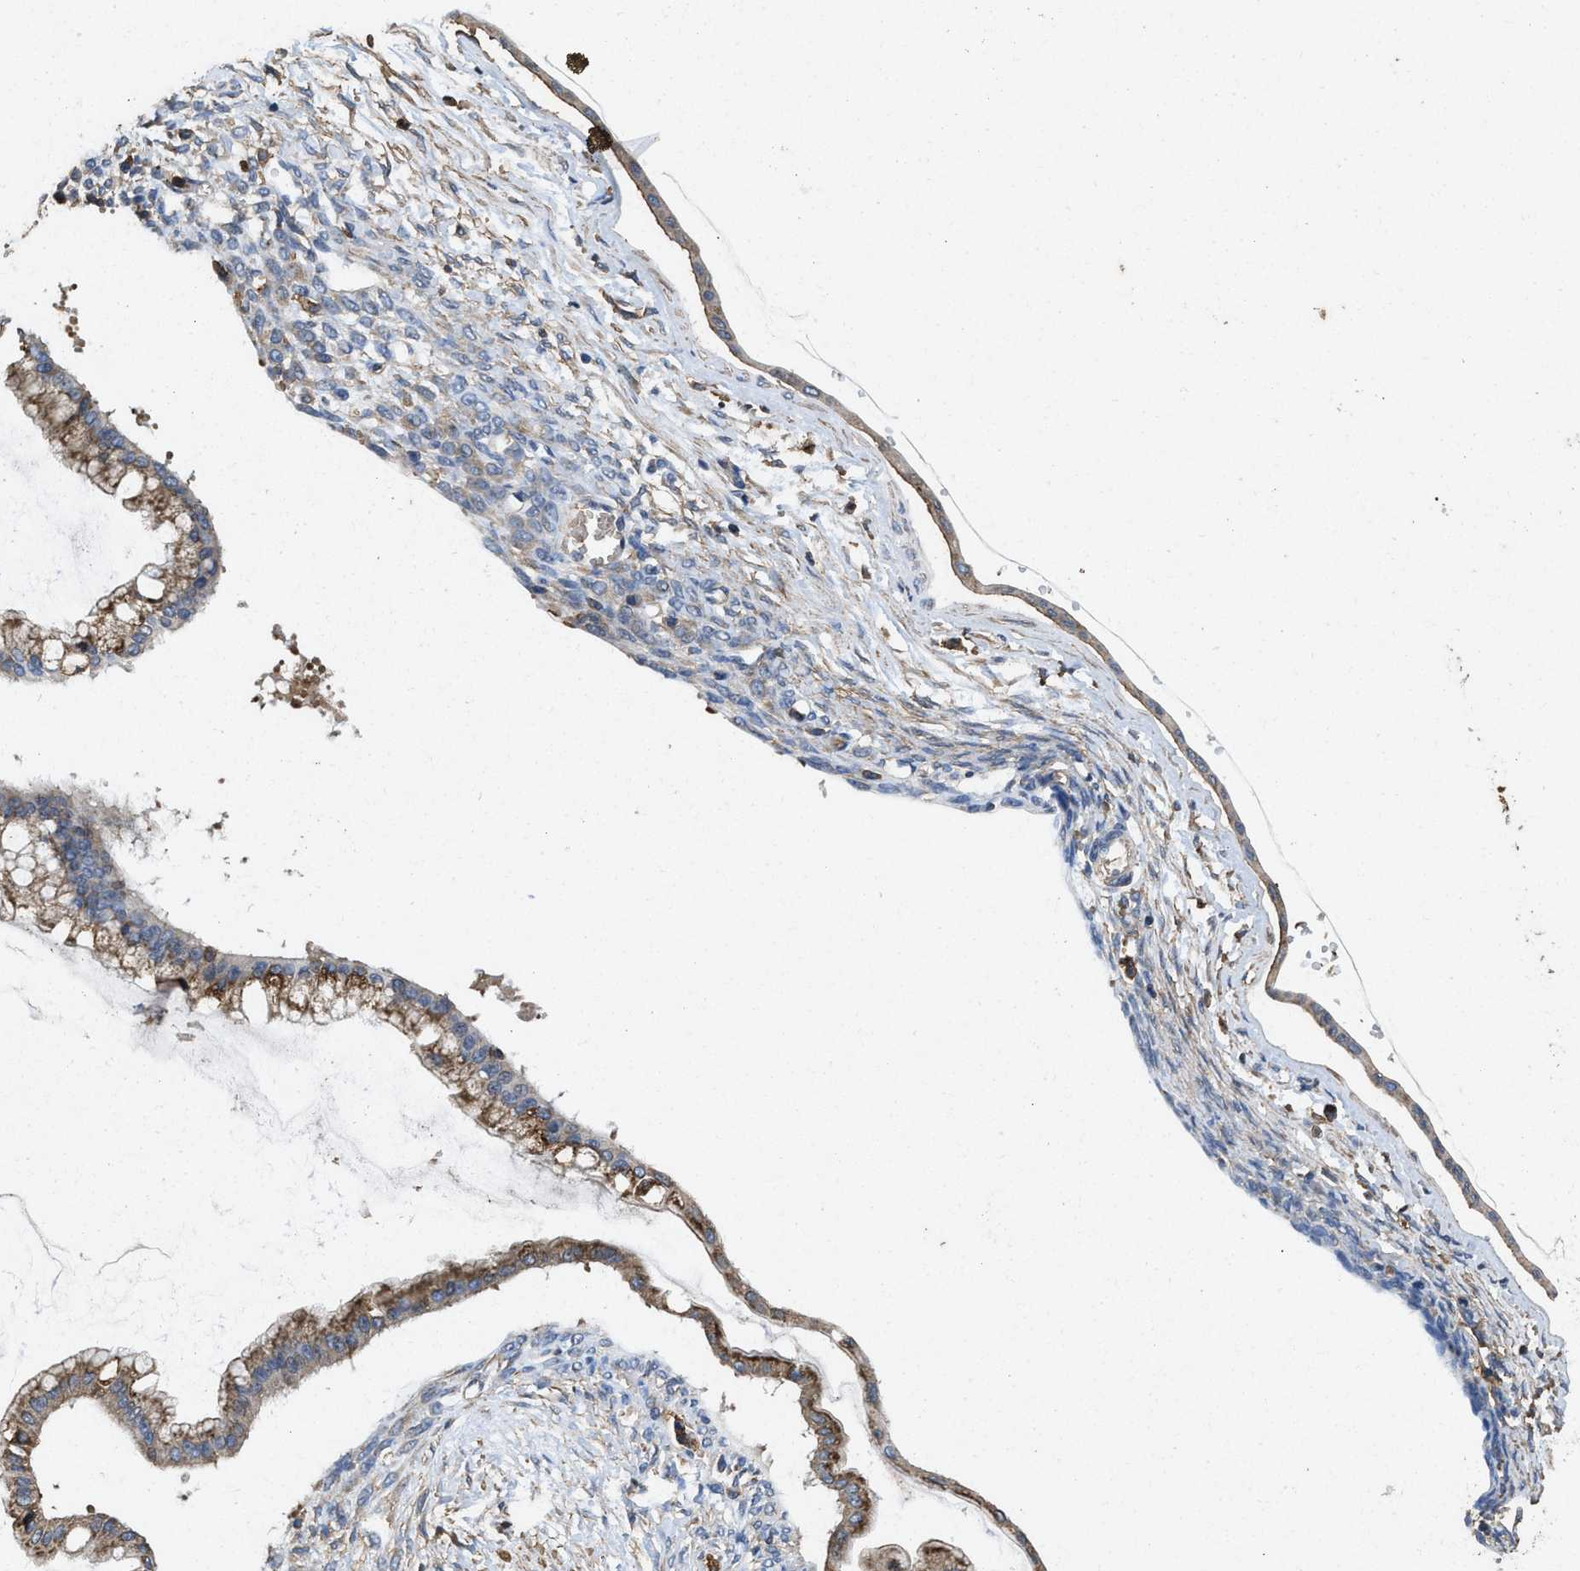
{"staining": {"intensity": "moderate", "quantity": ">75%", "location": "cytoplasmic/membranous"}, "tissue": "ovarian cancer", "cell_type": "Tumor cells", "image_type": "cancer", "snomed": [{"axis": "morphology", "description": "Cystadenocarcinoma, mucinous, NOS"}, {"axis": "topography", "description": "Ovary"}], "caption": "Immunohistochemistry (DAB (3,3'-diaminobenzidine)) staining of human ovarian mucinous cystadenocarcinoma displays moderate cytoplasmic/membranous protein positivity in about >75% of tumor cells. Nuclei are stained in blue.", "gene": "LINGO2", "patient": {"sex": "female", "age": 73}}